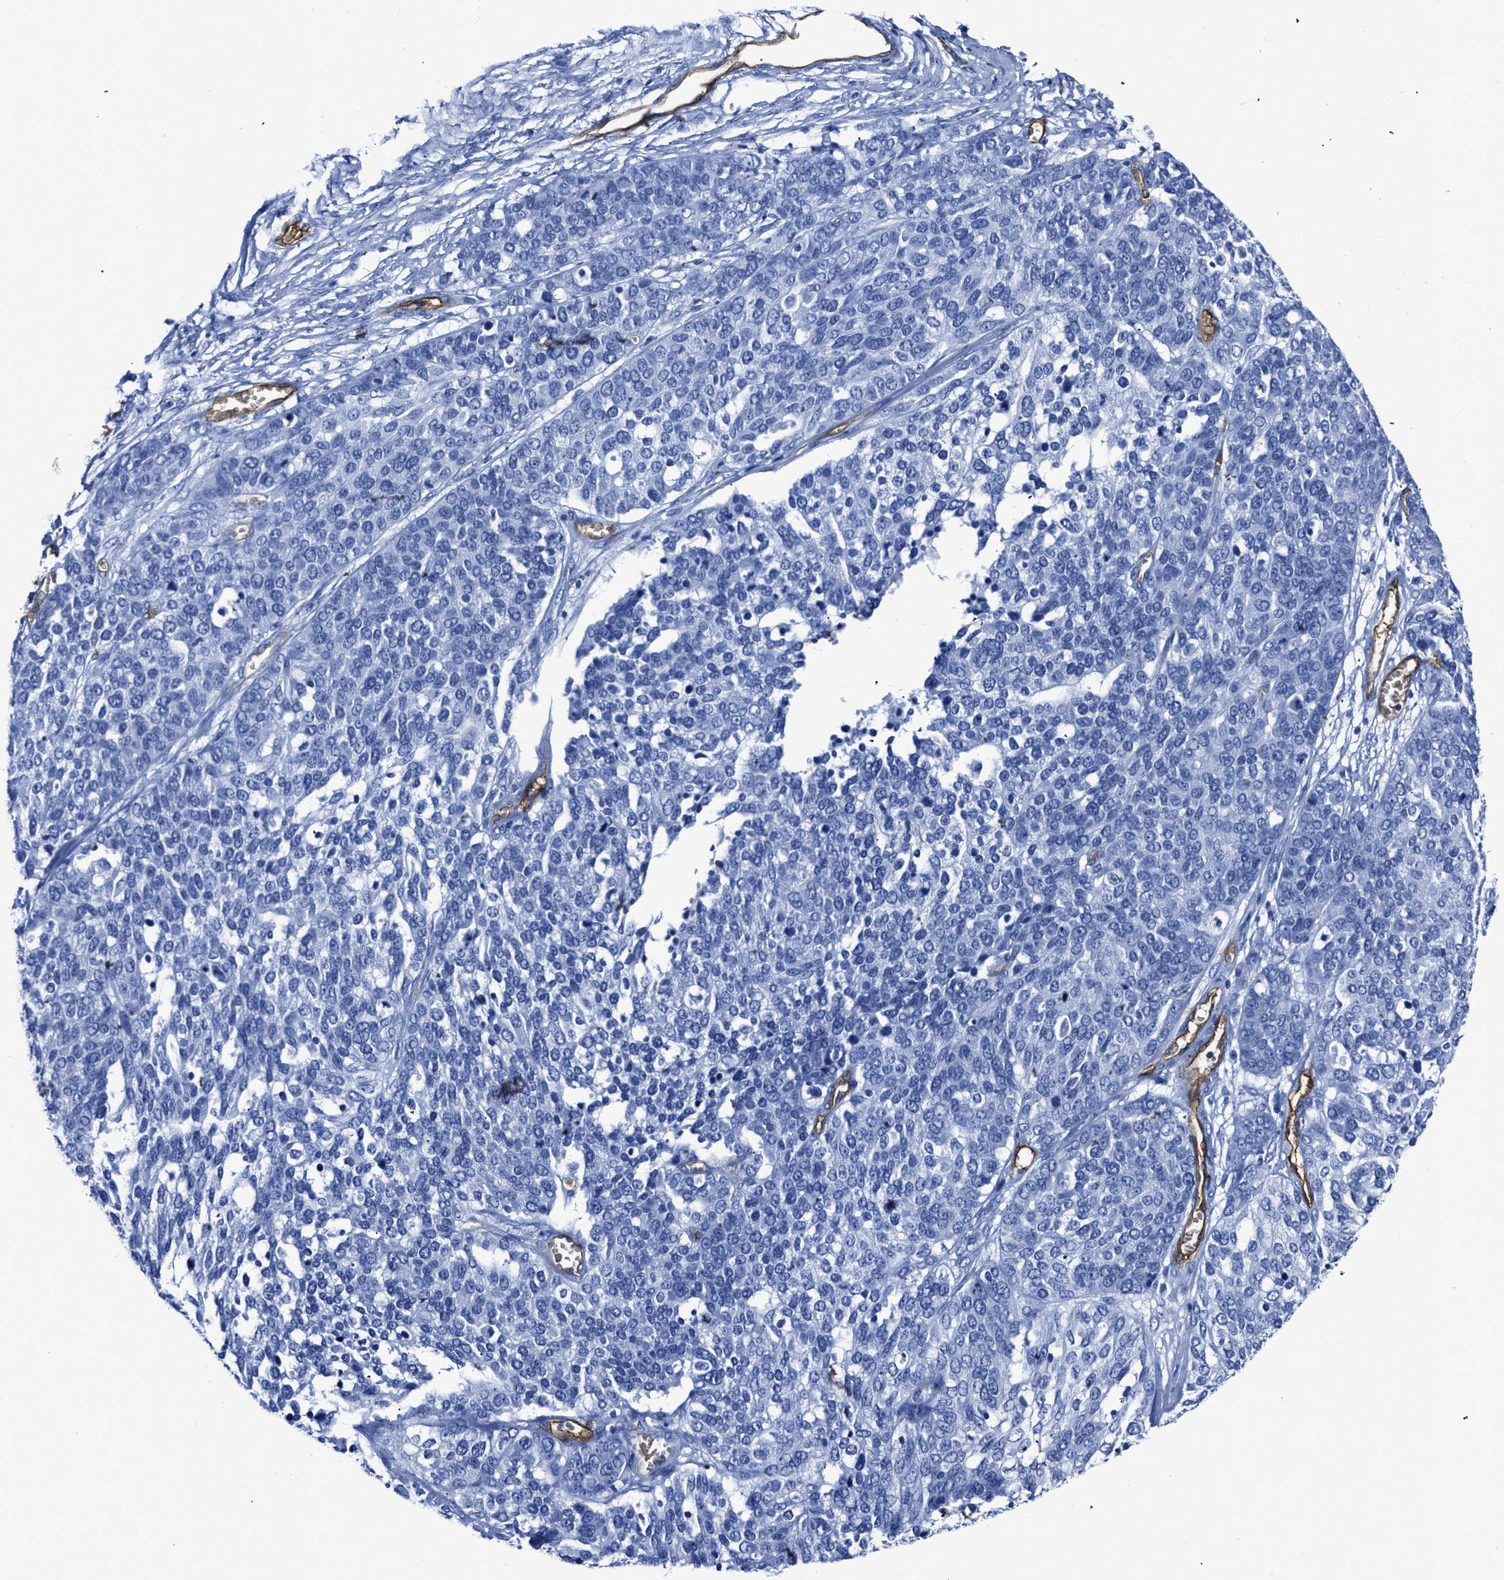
{"staining": {"intensity": "negative", "quantity": "none", "location": "none"}, "tissue": "ovarian cancer", "cell_type": "Tumor cells", "image_type": "cancer", "snomed": [{"axis": "morphology", "description": "Cystadenocarcinoma, serous, NOS"}, {"axis": "topography", "description": "Ovary"}], "caption": "Human ovarian cancer (serous cystadenocarcinoma) stained for a protein using IHC exhibits no staining in tumor cells.", "gene": "AQP1", "patient": {"sex": "female", "age": 44}}